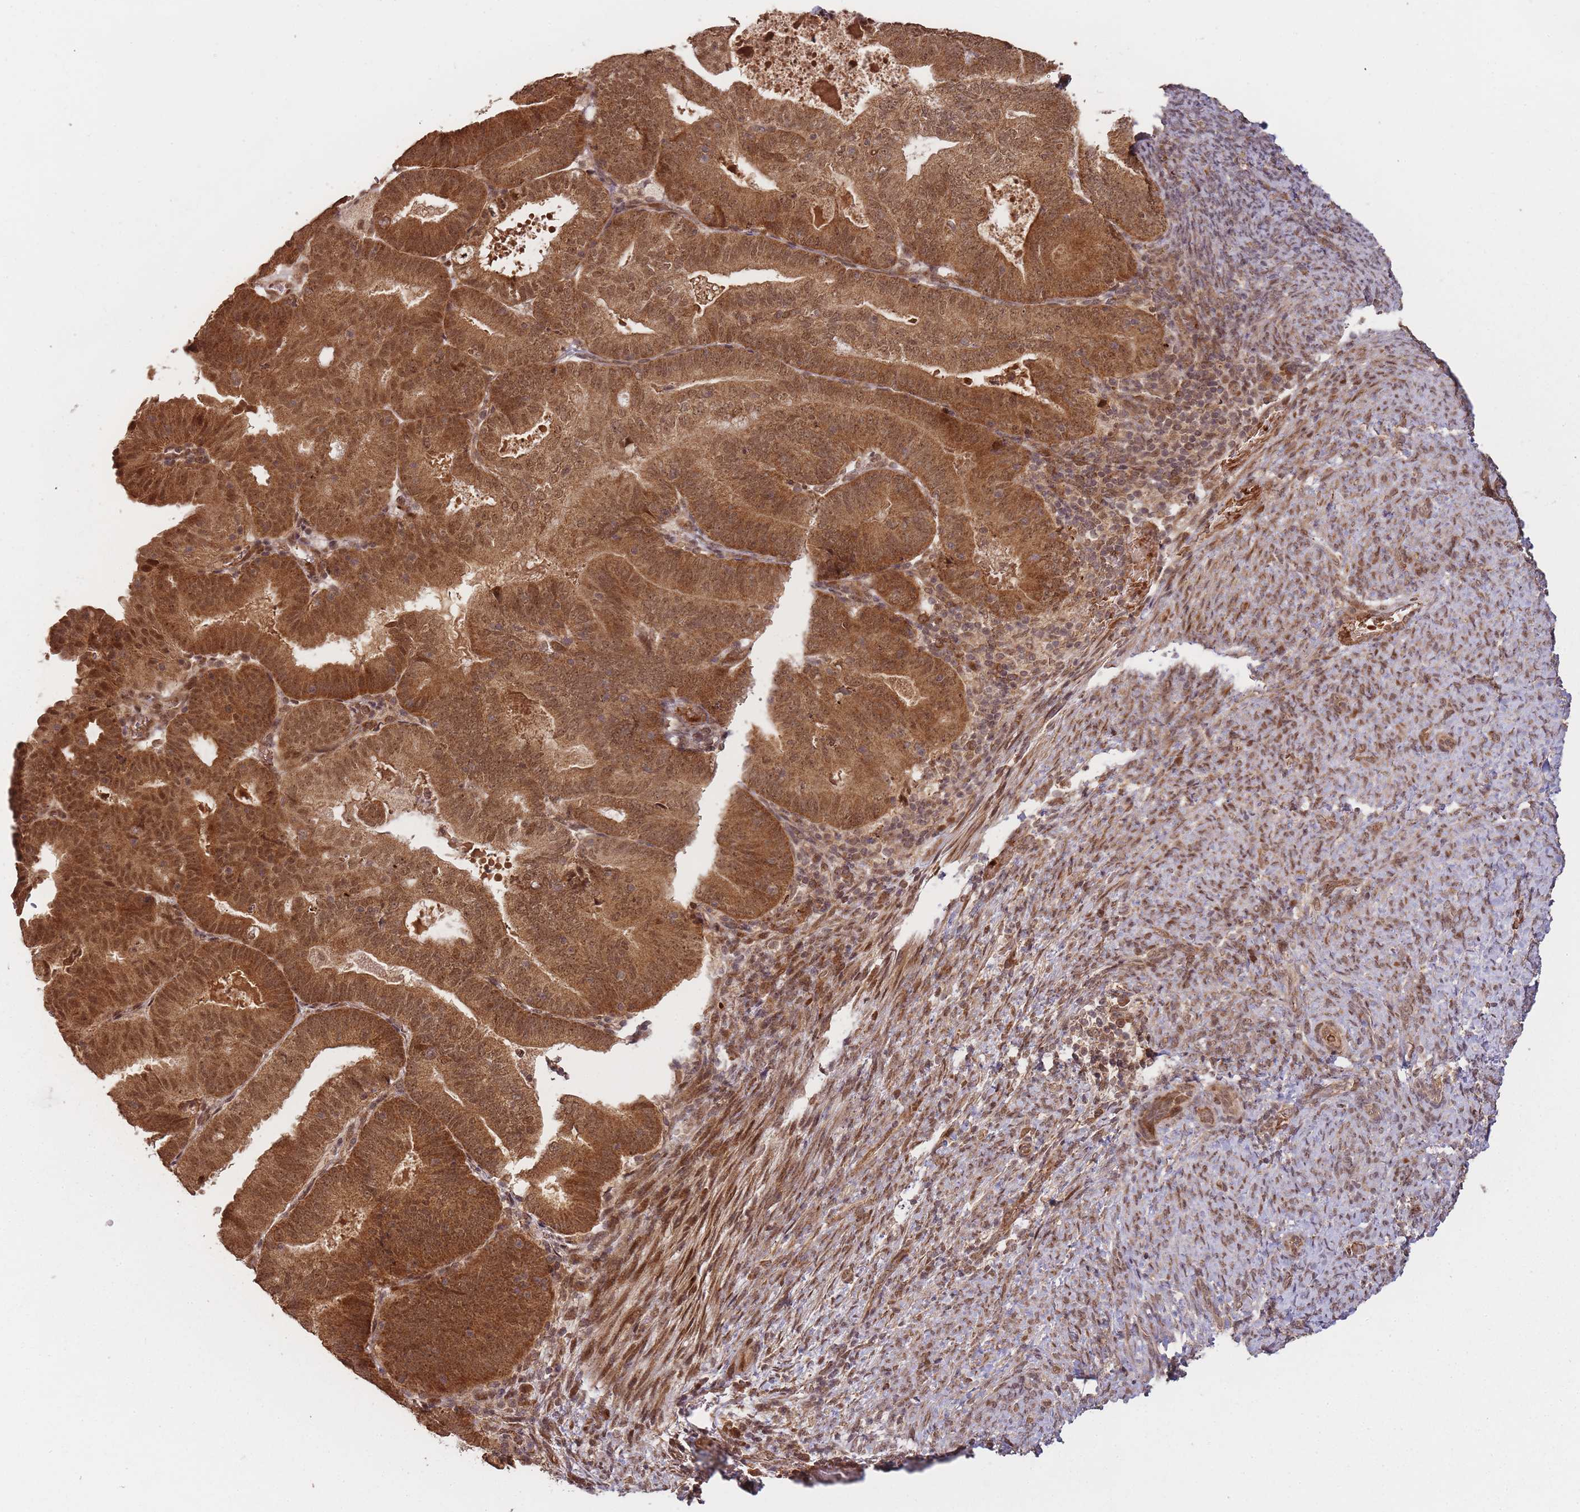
{"staining": {"intensity": "moderate", "quantity": ">75%", "location": "cytoplasmic/membranous,nuclear"}, "tissue": "endometrial cancer", "cell_type": "Tumor cells", "image_type": "cancer", "snomed": [{"axis": "morphology", "description": "Adenocarcinoma, NOS"}, {"axis": "topography", "description": "Endometrium"}], "caption": "Immunohistochemistry staining of endometrial cancer, which shows medium levels of moderate cytoplasmic/membranous and nuclear positivity in approximately >75% of tumor cells indicating moderate cytoplasmic/membranous and nuclear protein expression. The staining was performed using DAB (3,3'-diaminobenzidine) (brown) for protein detection and nuclei were counterstained in hematoxylin (blue).", "gene": "ZNF497", "patient": {"sex": "female", "age": 70}}